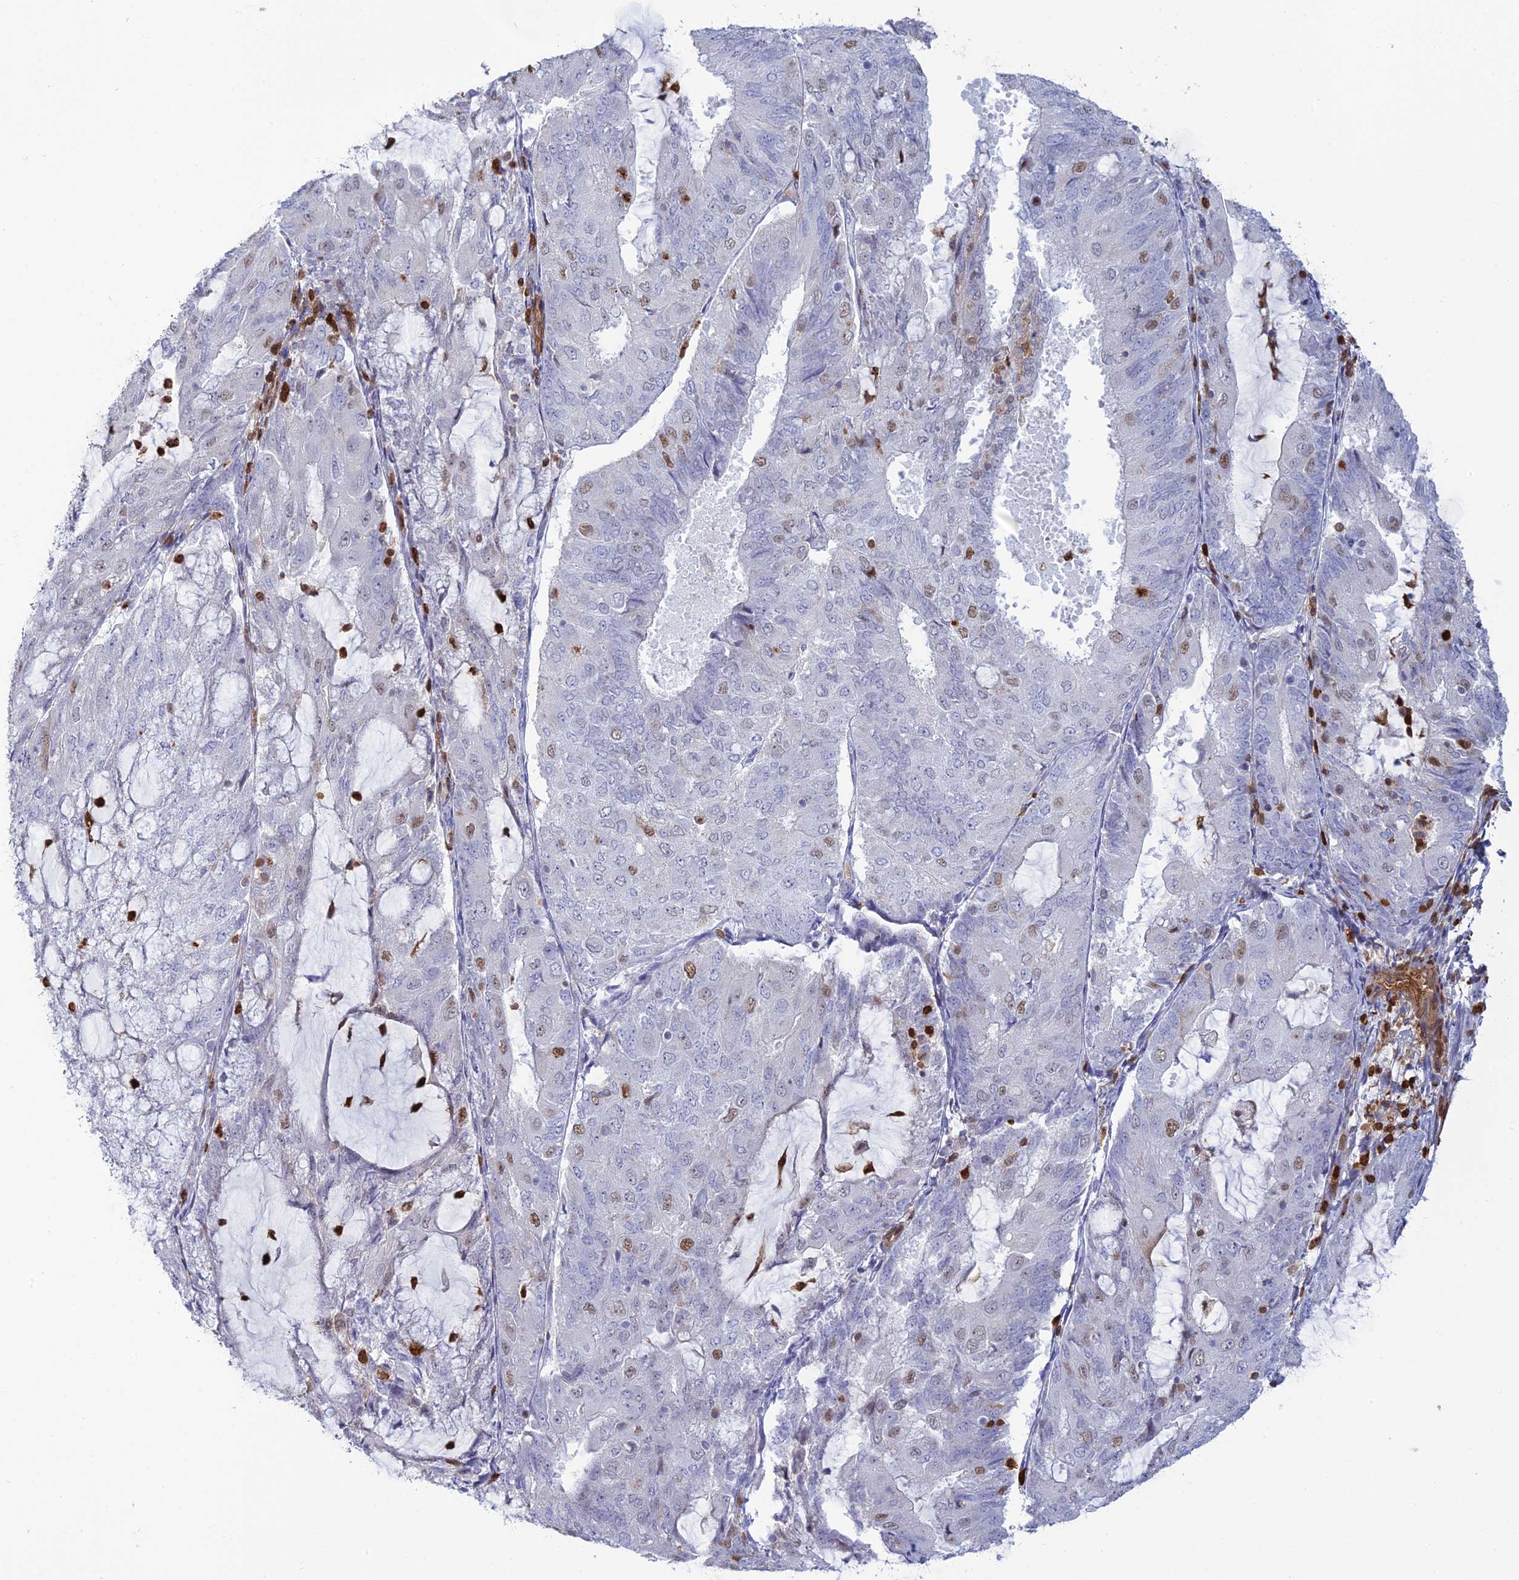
{"staining": {"intensity": "negative", "quantity": "none", "location": "none"}, "tissue": "endometrial cancer", "cell_type": "Tumor cells", "image_type": "cancer", "snomed": [{"axis": "morphology", "description": "Adenocarcinoma, NOS"}, {"axis": "topography", "description": "Endometrium"}], "caption": "Human endometrial cancer (adenocarcinoma) stained for a protein using immunohistochemistry (IHC) reveals no staining in tumor cells.", "gene": "PGBD4", "patient": {"sex": "female", "age": 81}}